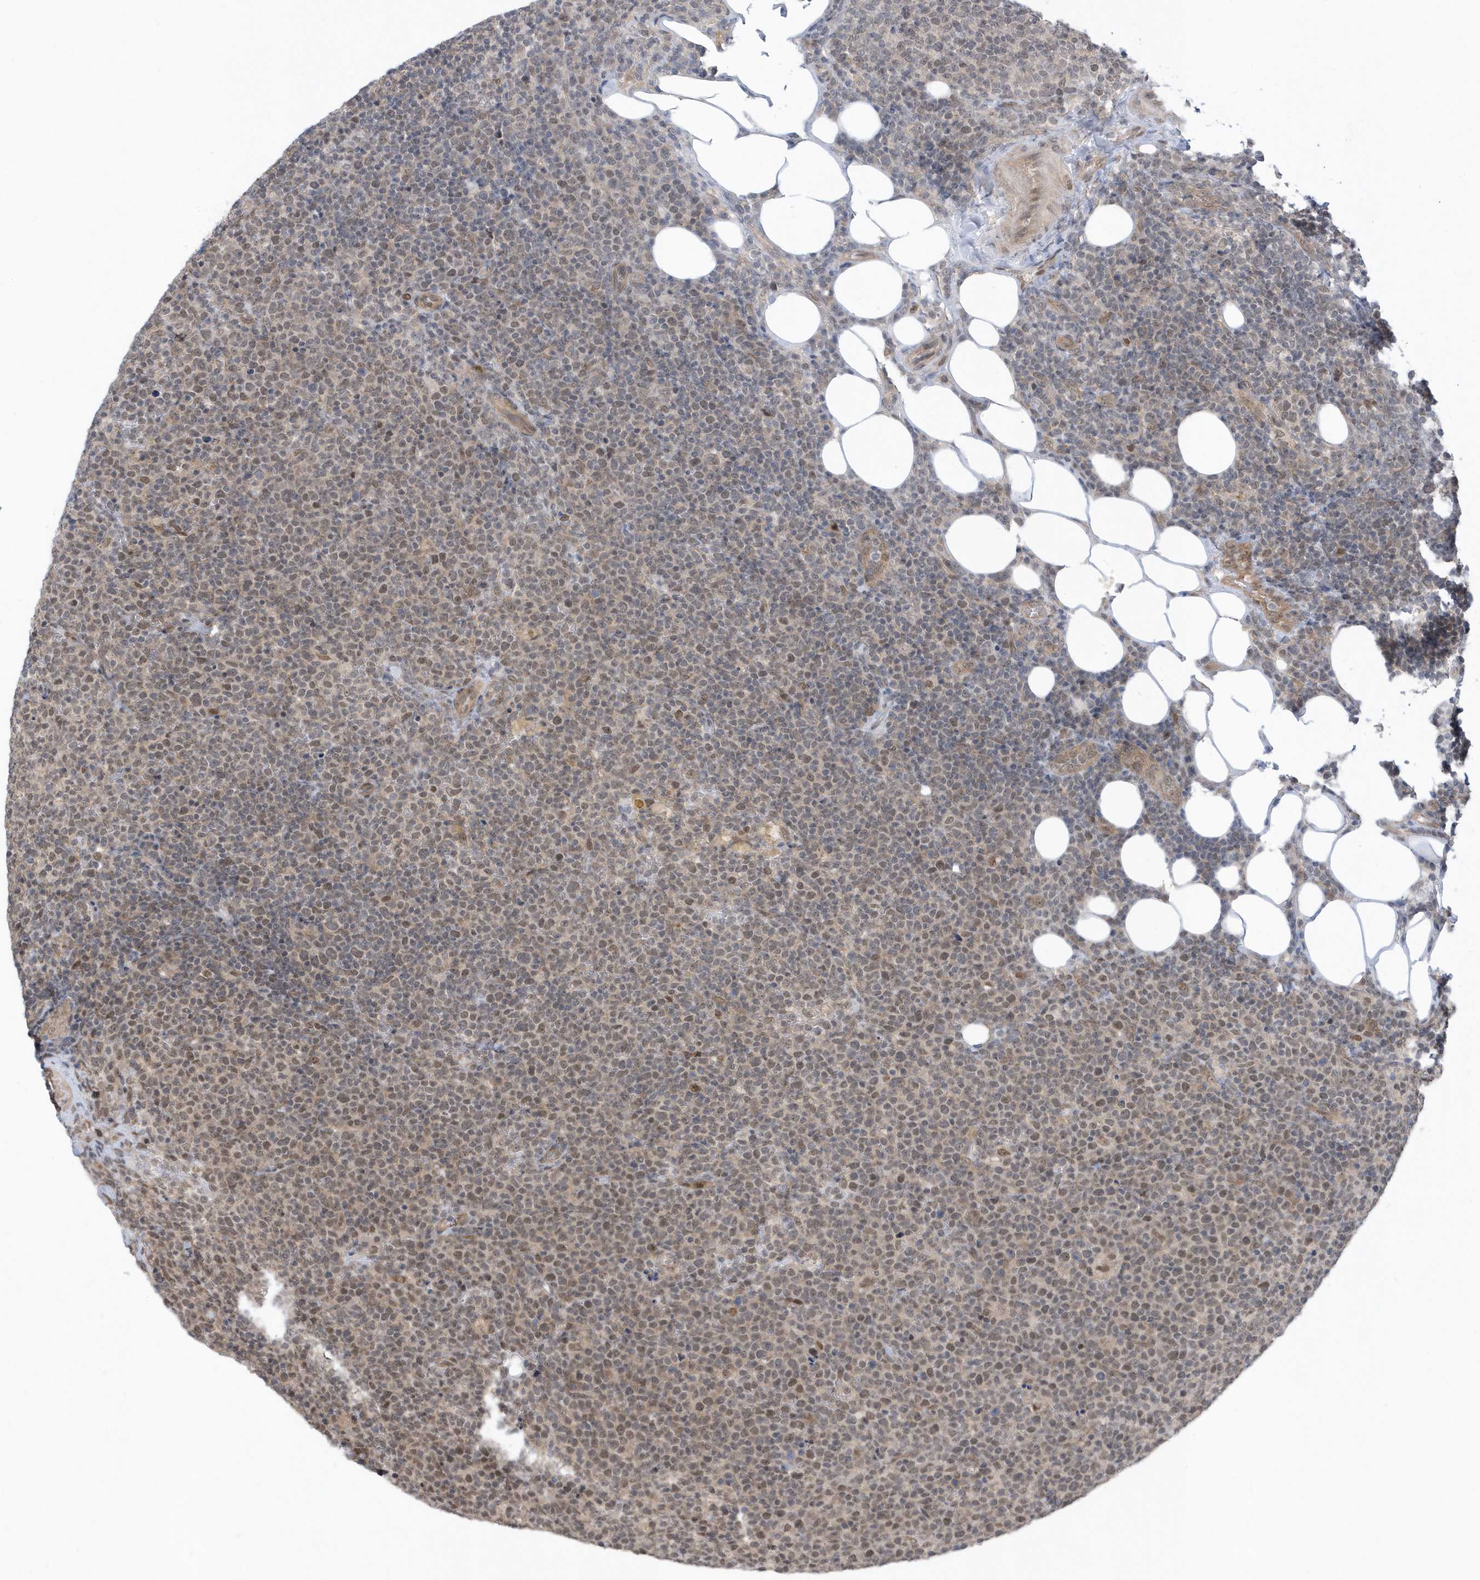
{"staining": {"intensity": "weak", "quantity": "25%-75%", "location": "nuclear"}, "tissue": "lymphoma", "cell_type": "Tumor cells", "image_type": "cancer", "snomed": [{"axis": "morphology", "description": "Malignant lymphoma, non-Hodgkin's type, High grade"}, {"axis": "topography", "description": "Lymph node"}], "caption": "Tumor cells exhibit weak nuclear expression in about 25%-75% of cells in malignant lymphoma, non-Hodgkin's type (high-grade).", "gene": "USP53", "patient": {"sex": "male", "age": 61}}